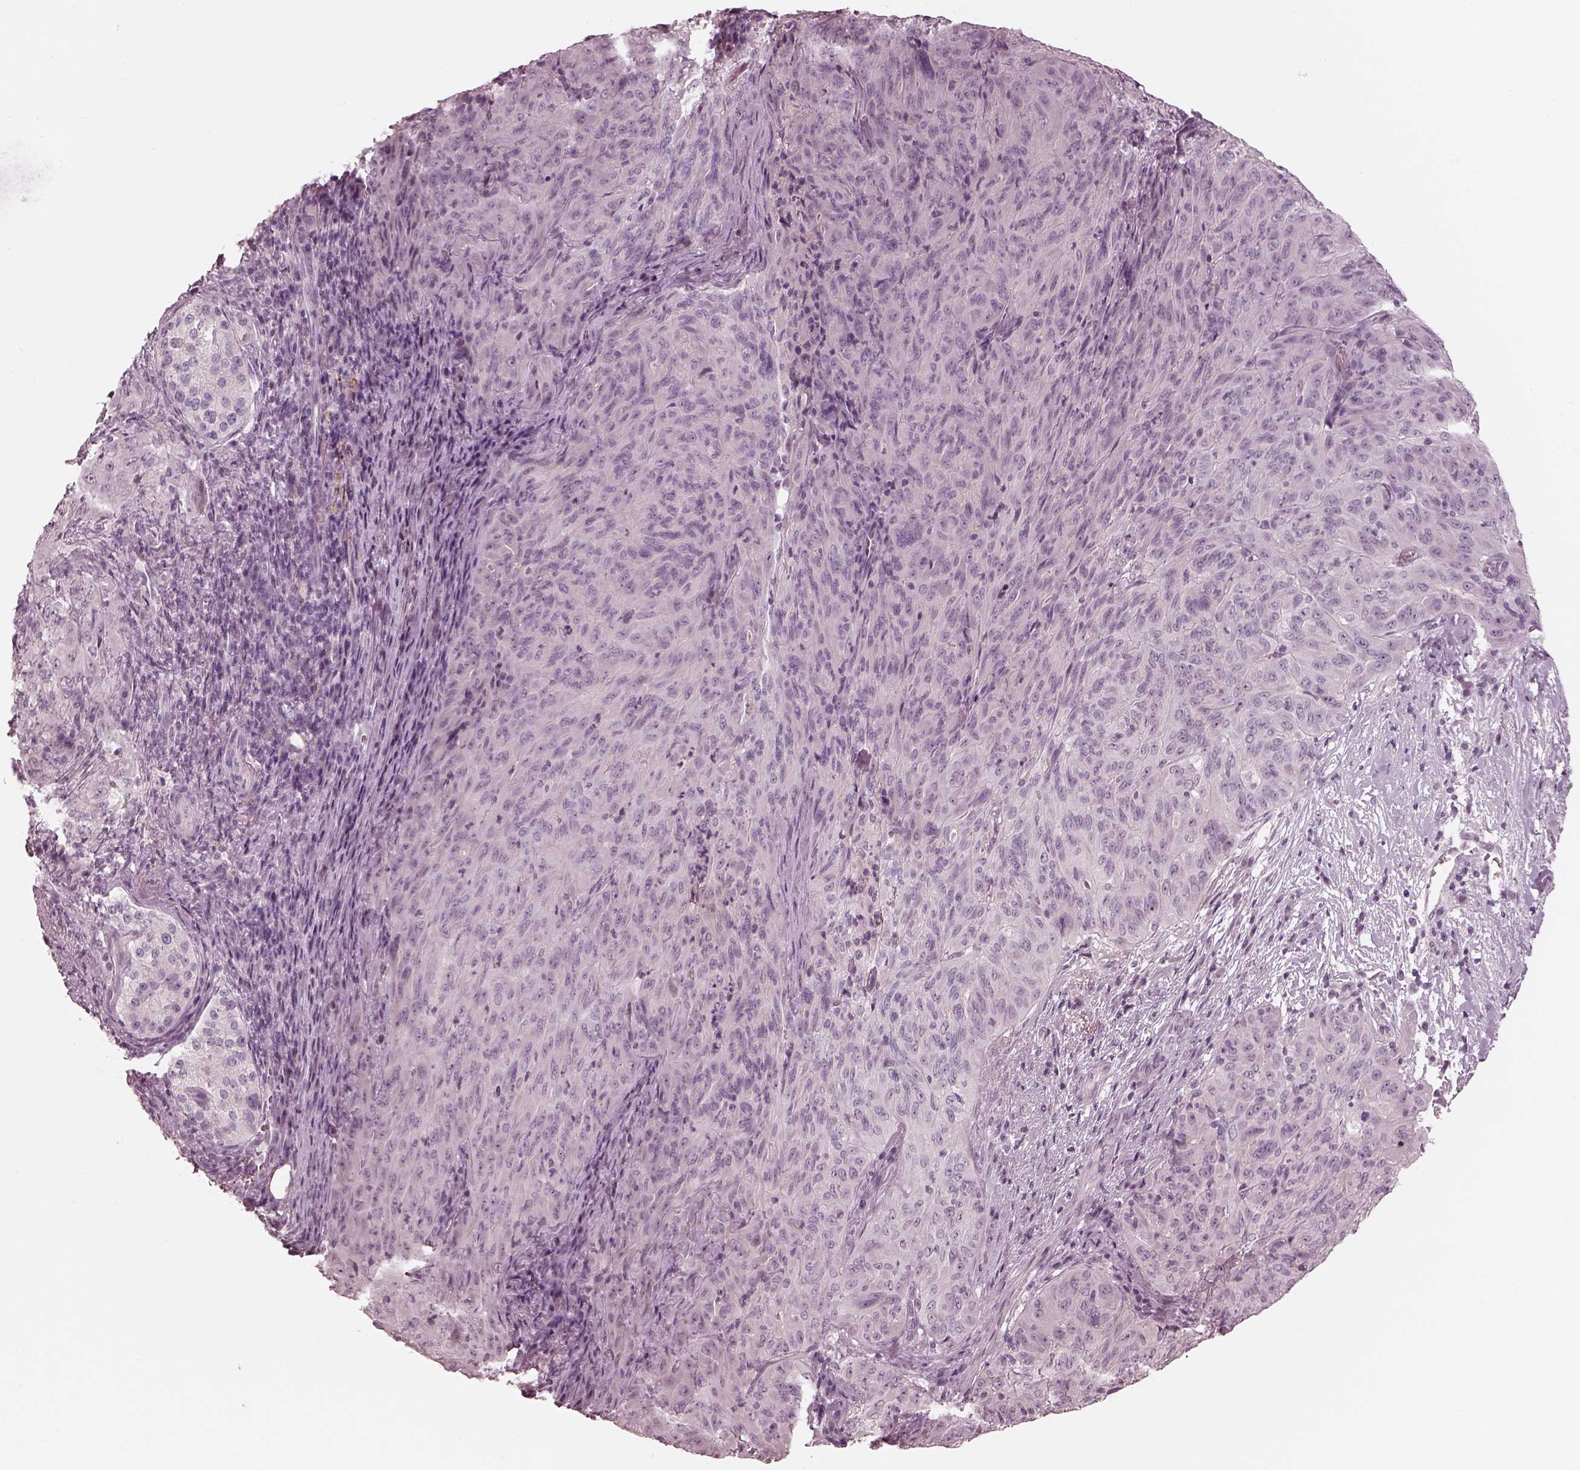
{"staining": {"intensity": "negative", "quantity": "none", "location": "none"}, "tissue": "pancreatic cancer", "cell_type": "Tumor cells", "image_type": "cancer", "snomed": [{"axis": "morphology", "description": "Adenocarcinoma, NOS"}, {"axis": "topography", "description": "Pancreas"}], "caption": "The photomicrograph displays no significant positivity in tumor cells of pancreatic adenocarcinoma.", "gene": "ADRB3", "patient": {"sex": "male", "age": 63}}